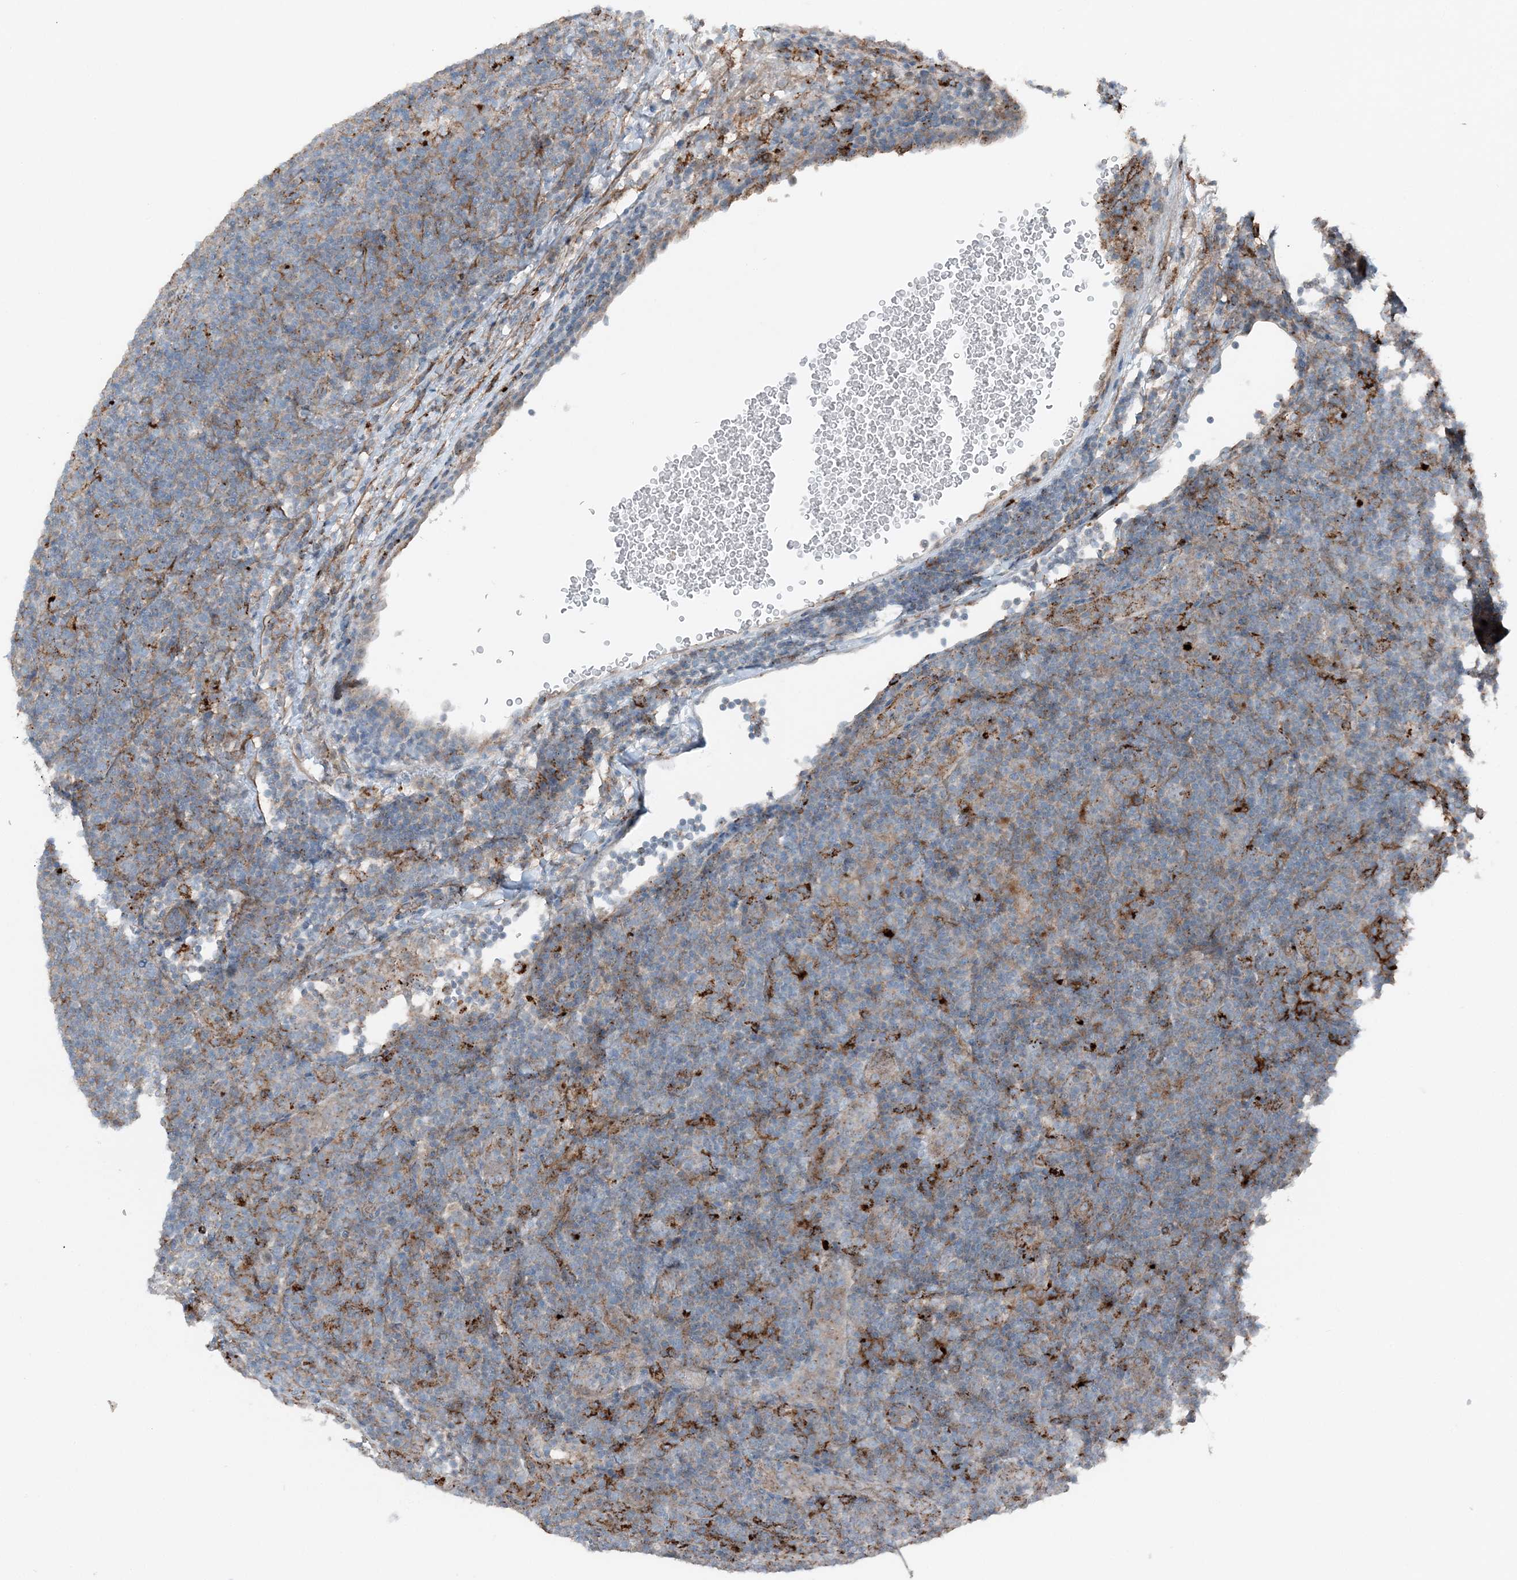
{"staining": {"intensity": "negative", "quantity": "none", "location": "none"}, "tissue": "lymphoma", "cell_type": "Tumor cells", "image_type": "cancer", "snomed": [{"axis": "morphology", "description": "Hodgkin's disease, NOS"}, {"axis": "topography", "description": "Lymph node"}], "caption": "Hodgkin's disease was stained to show a protein in brown. There is no significant positivity in tumor cells.", "gene": "KY", "patient": {"sex": "female", "age": 57}}